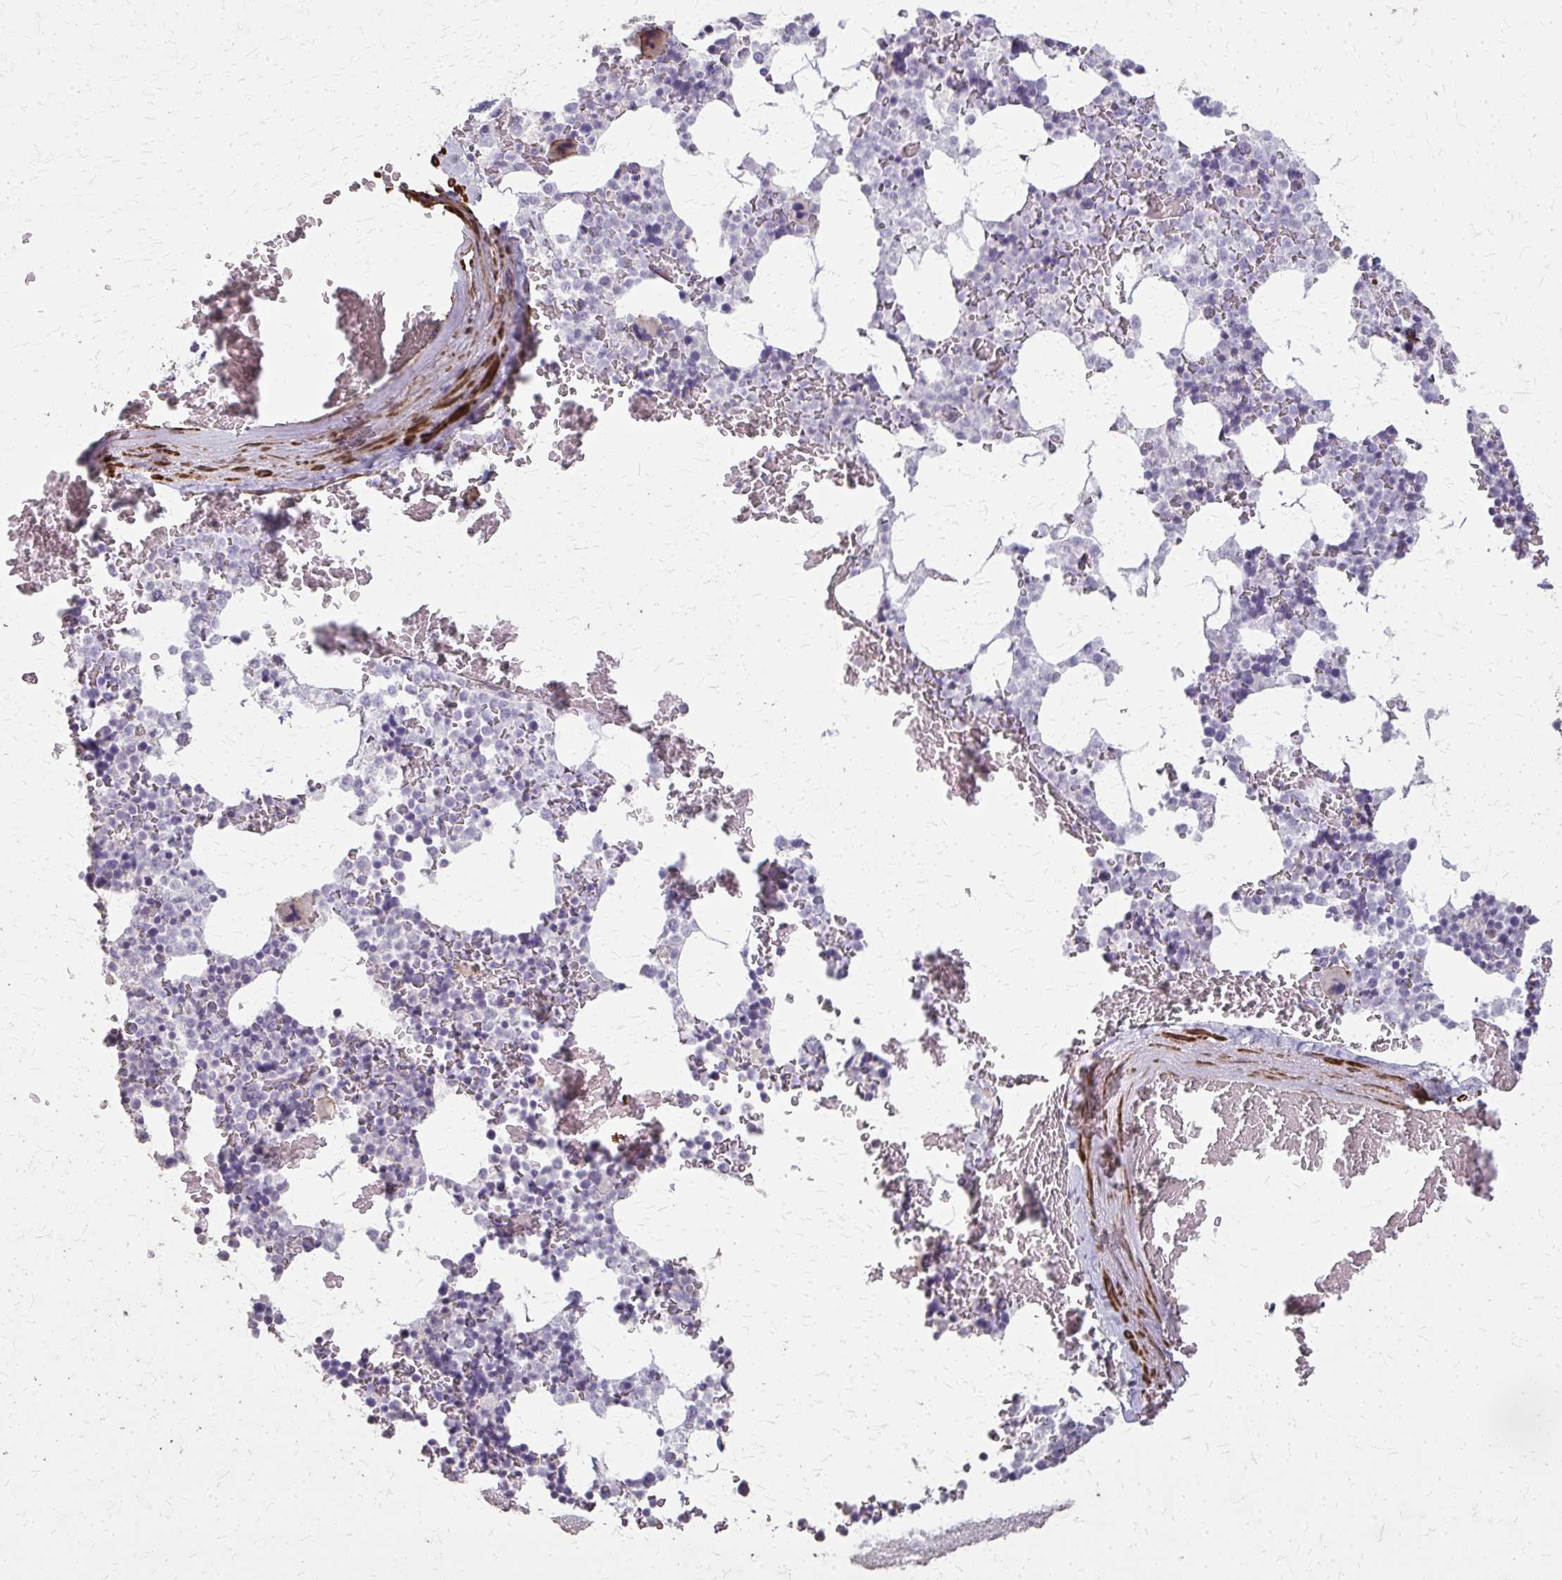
{"staining": {"intensity": "negative", "quantity": "none", "location": "none"}, "tissue": "bone marrow", "cell_type": "Hematopoietic cells", "image_type": "normal", "snomed": [{"axis": "morphology", "description": "Normal tissue, NOS"}, {"axis": "topography", "description": "Bone marrow"}], "caption": "This is an immunohistochemistry (IHC) photomicrograph of benign human bone marrow. There is no positivity in hematopoietic cells.", "gene": "TENM4", "patient": {"sex": "female", "age": 42}}